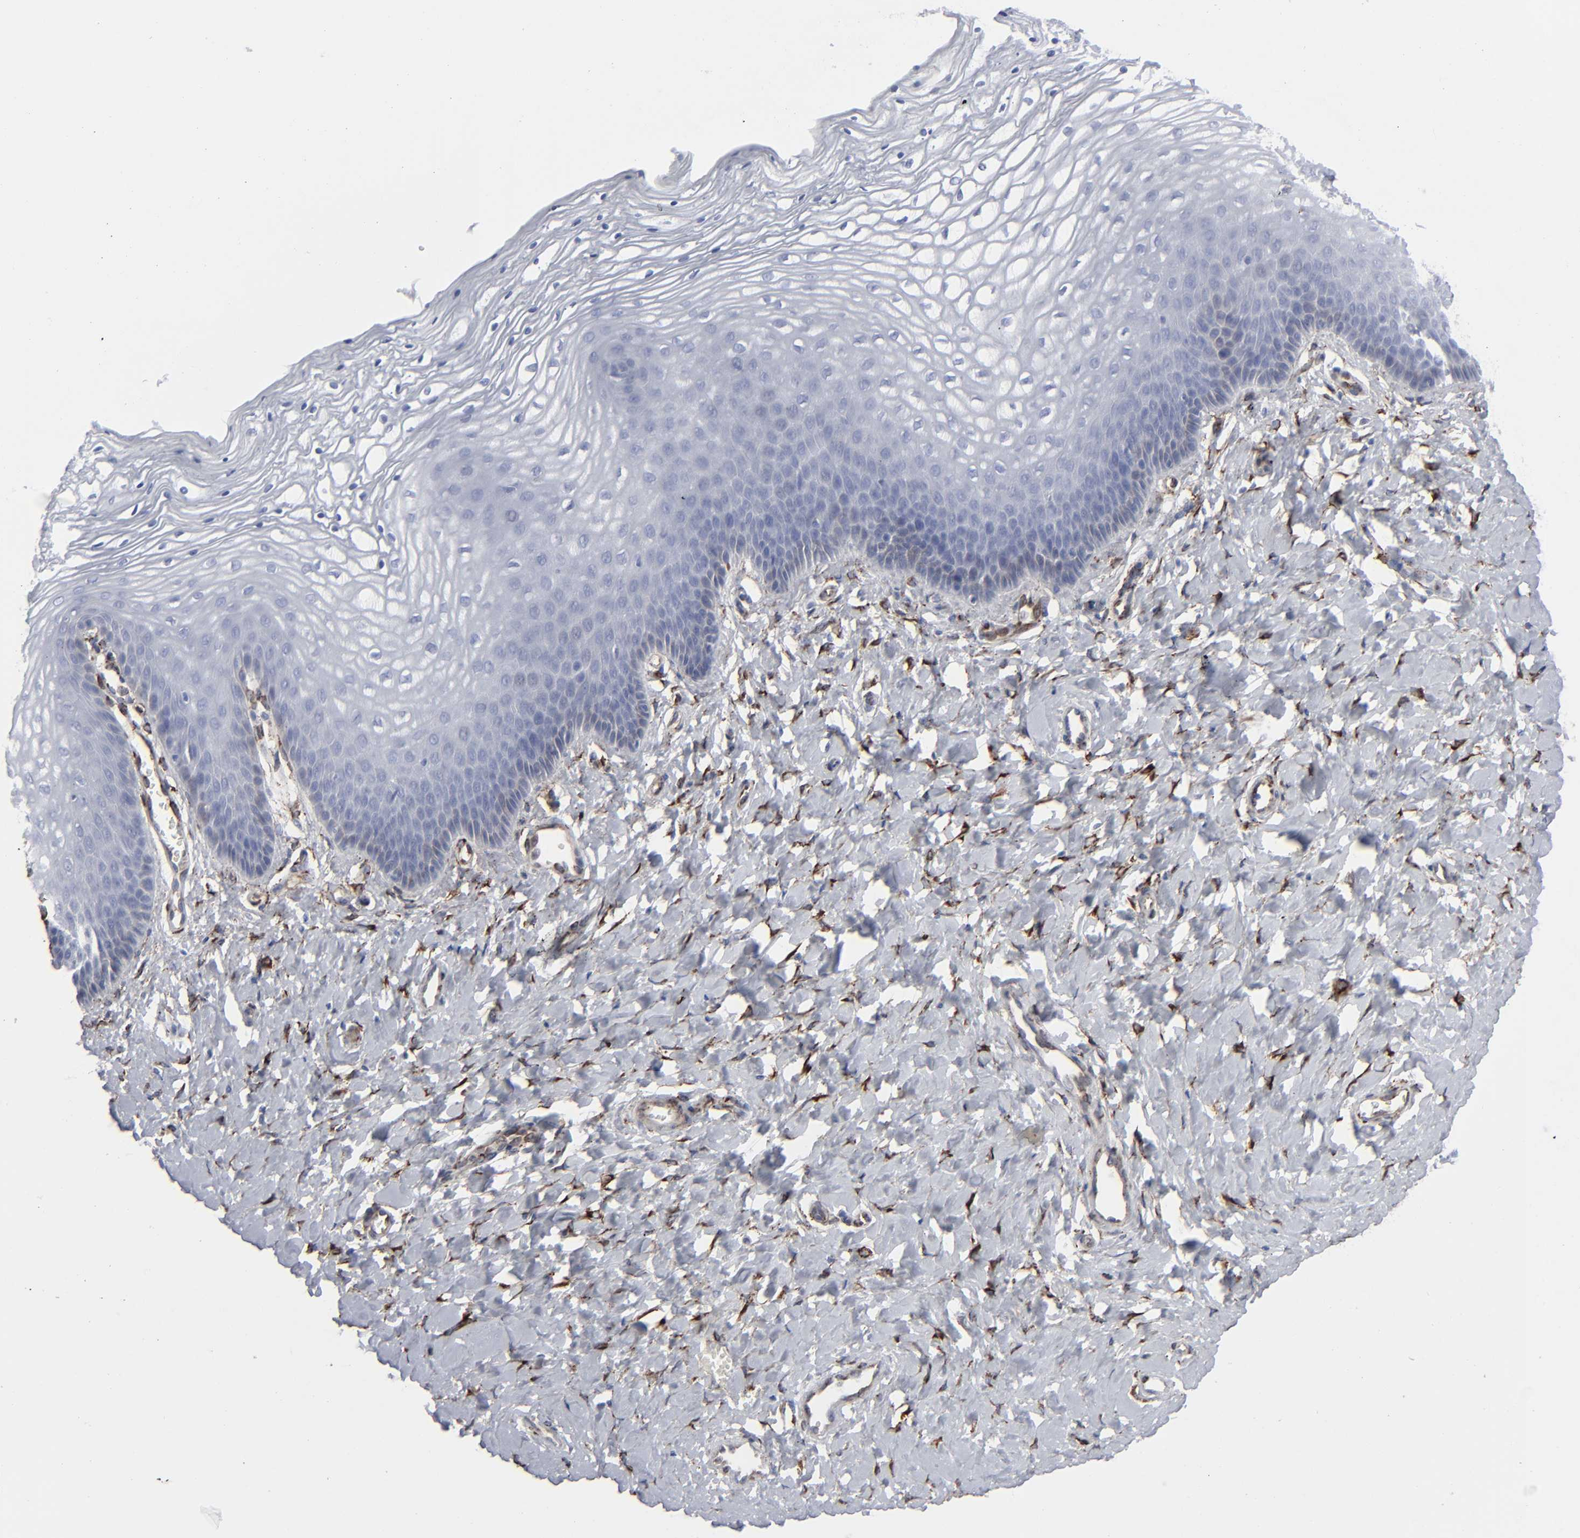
{"staining": {"intensity": "negative", "quantity": "none", "location": "none"}, "tissue": "vagina", "cell_type": "Squamous epithelial cells", "image_type": "normal", "snomed": [{"axis": "morphology", "description": "Normal tissue, NOS"}, {"axis": "topography", "description": "Vagina"}], "caption": "An immunohistochemistry (IHC) histopathology image of benign vagina is shown. There is no staining in squamous epithelial cells of vagina. (DAB (3,3'-diaminobenzidine) IHC visualized using brightfield microscopy, high magnification).", "gene": "SPARC", "patient": {"sex": "female", "age": 68}}